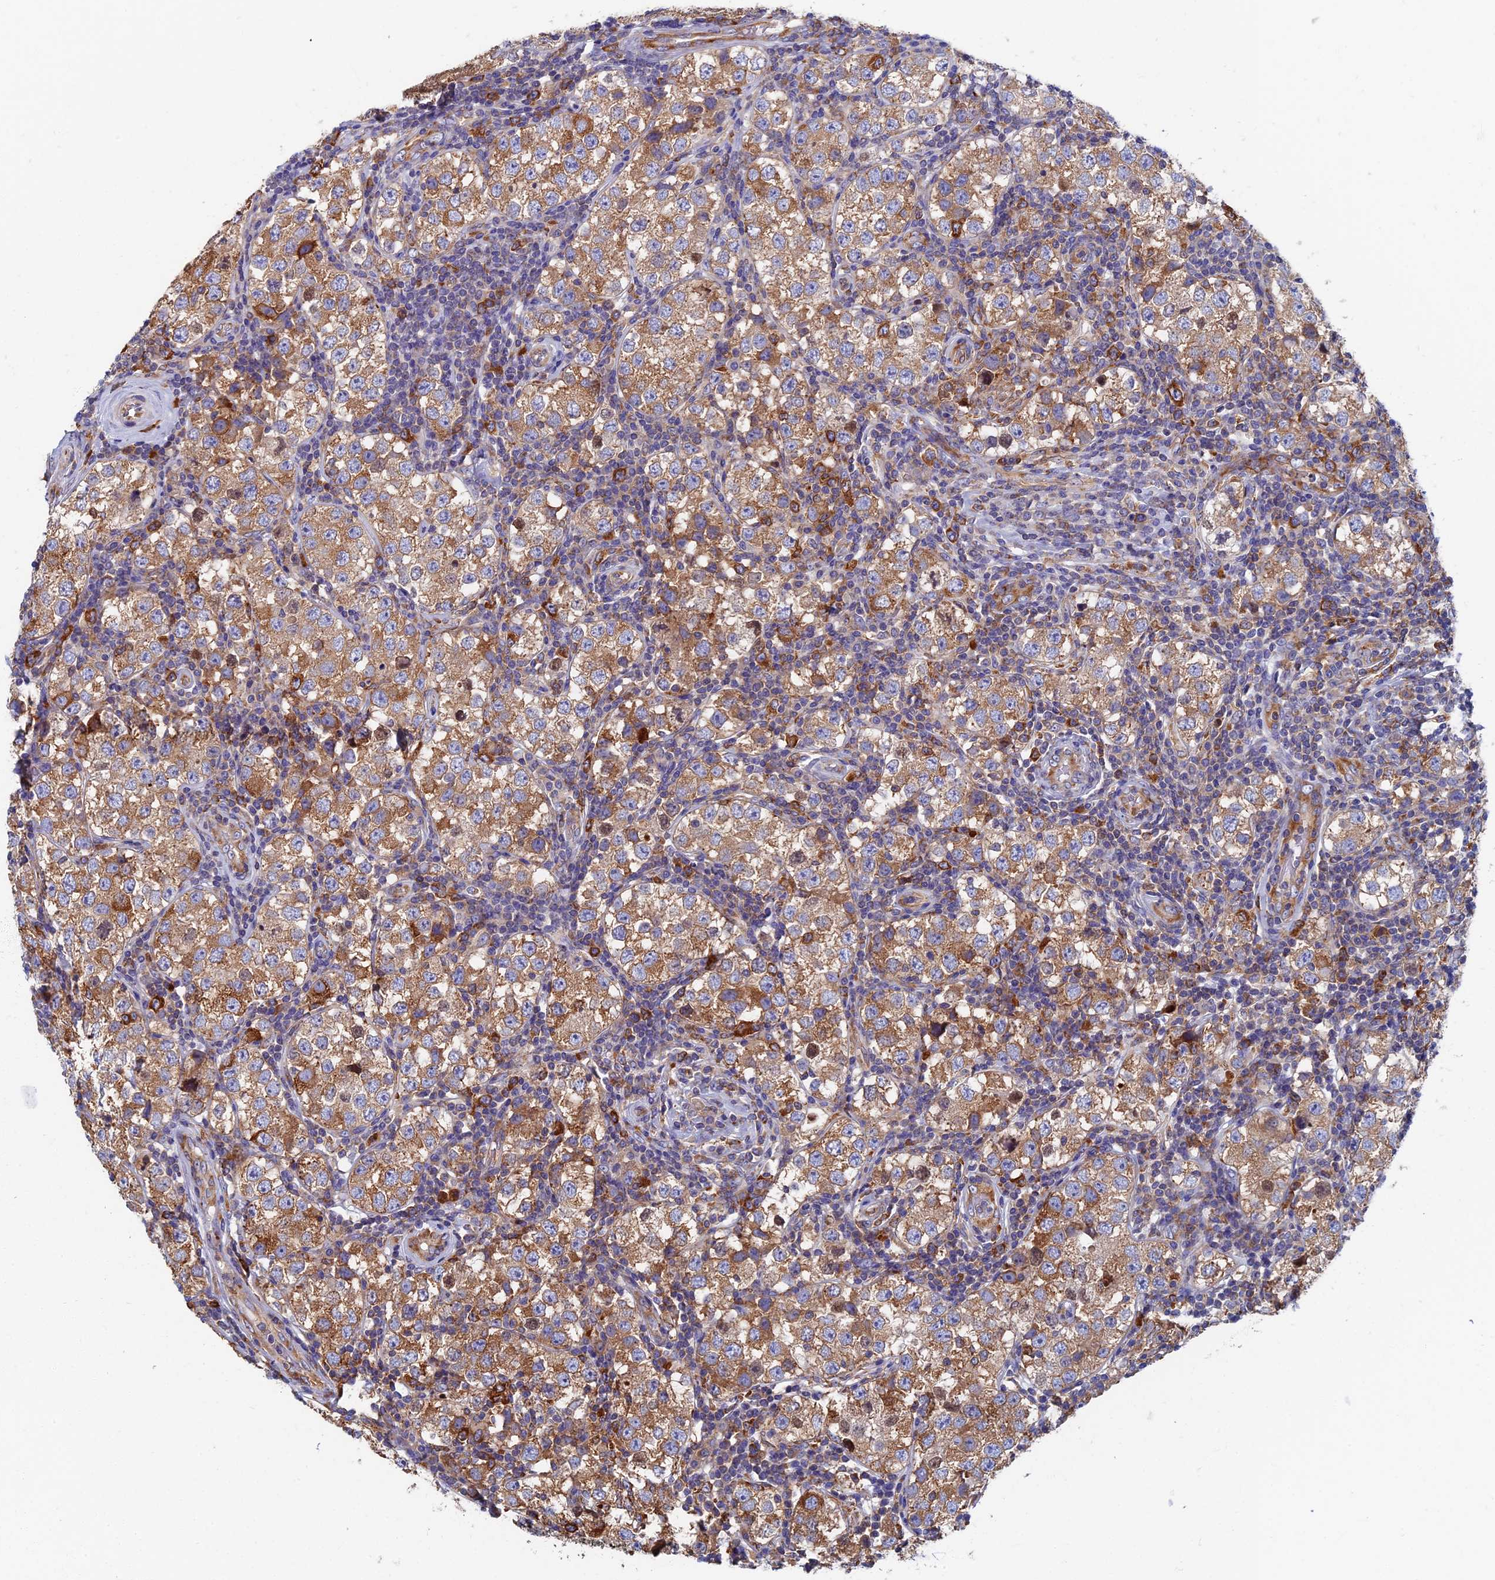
{"staining": {"intensity": "moderate", "quantity": ">75%", "location": "cytoplasmic/membranous"}, "tissue": "testis cancer", "cell_type": "Tumor cells", "image_type": "cancer", "snomed": [{"axis": "morphology", "description": "Seminoma, NOS"}, {"axis": "topography", "description": "Testis"}], "caption": "A brown stain highlights moderate cytoplasmic/membranous positivity of a protein in human seminoma (testis) tumor cells.", "gene": "YBX1", "patient": {"sex": "male", "age": 34}}